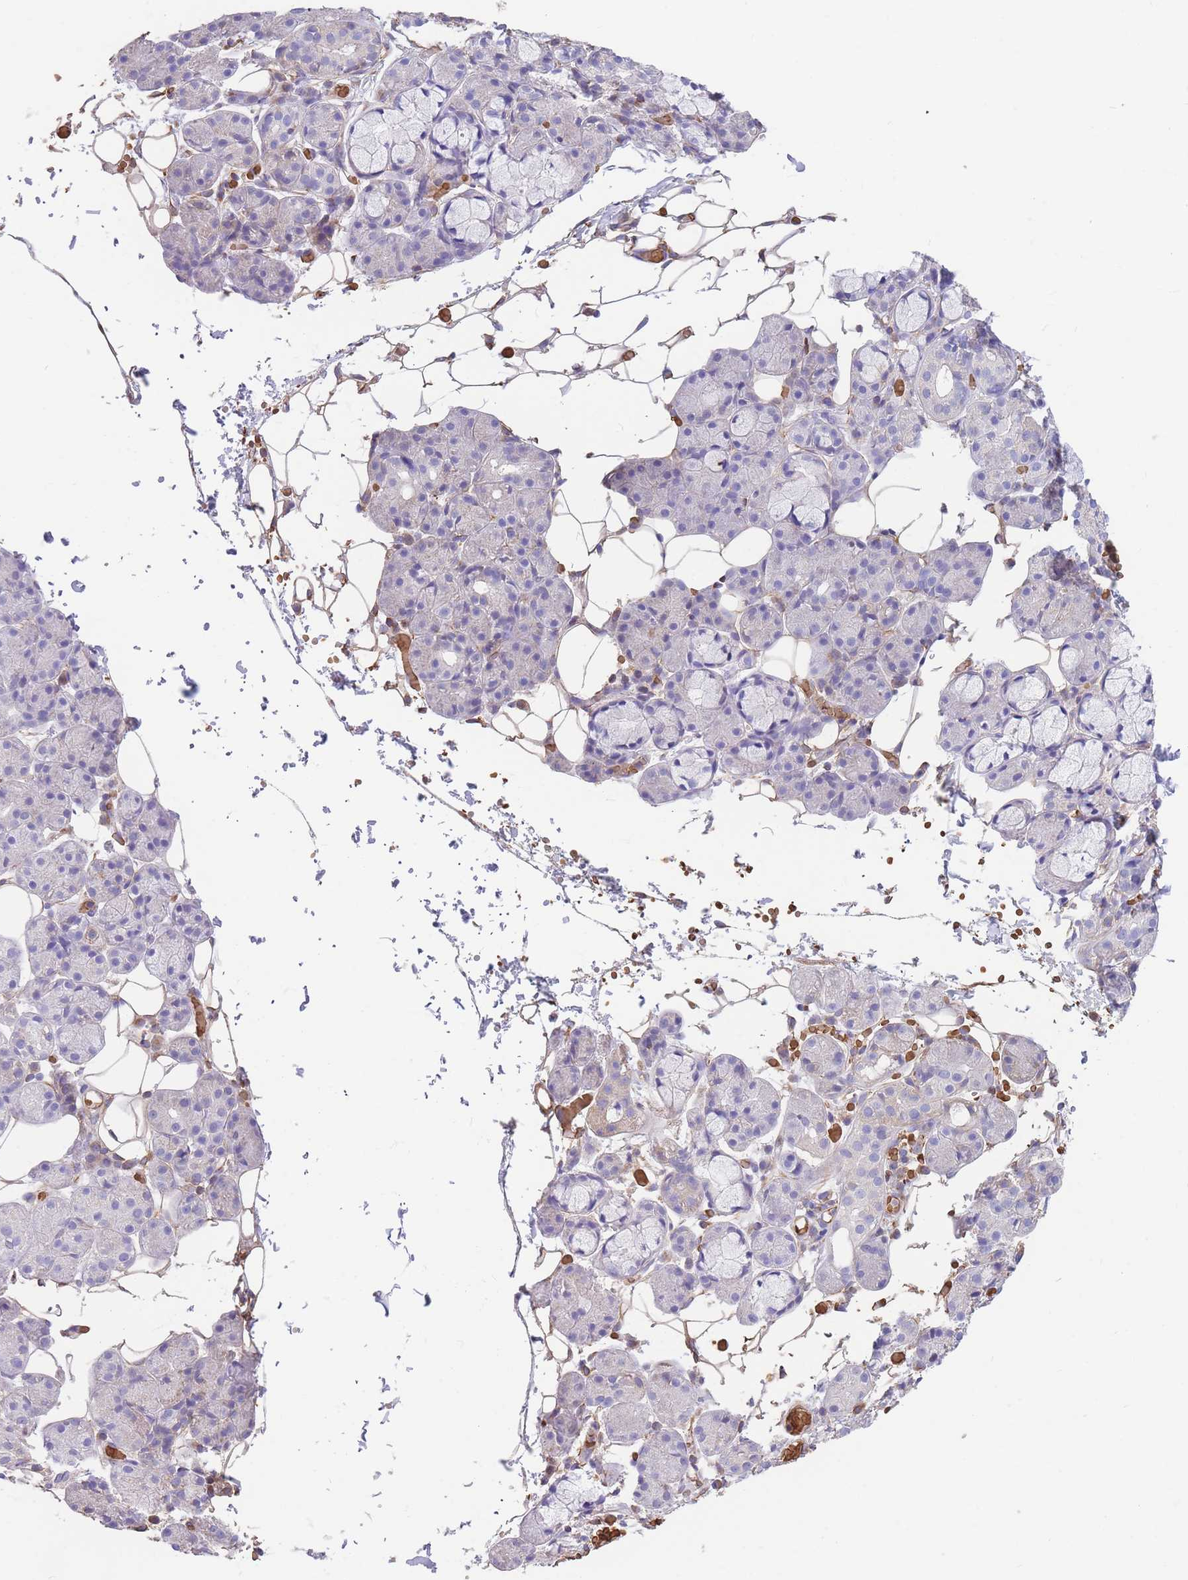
{"staining": {"intensity": "negative", "quantity": "none", "location": "none"}, "tissue": "salivary gland", "cell_type": "Glandular cells", "image_type": "normal", "snomed": [{"axis": "morphology", "description": "Normal tissue, NOS"}, {"axis": "topography", "description": "Salivary gland"}], "caption": "DAB (3,3'-diaminobenzidine) immunohistochemical staining of benign human salivary gland reveals no significant staining in glandular cells. (Stains: DAB IHC with hematoxylin counter stain, Microscopy: brightfield microscopy at high magnification).", "gene": "ANKRD53", "patient": {"sex": "male", "age": 63}}